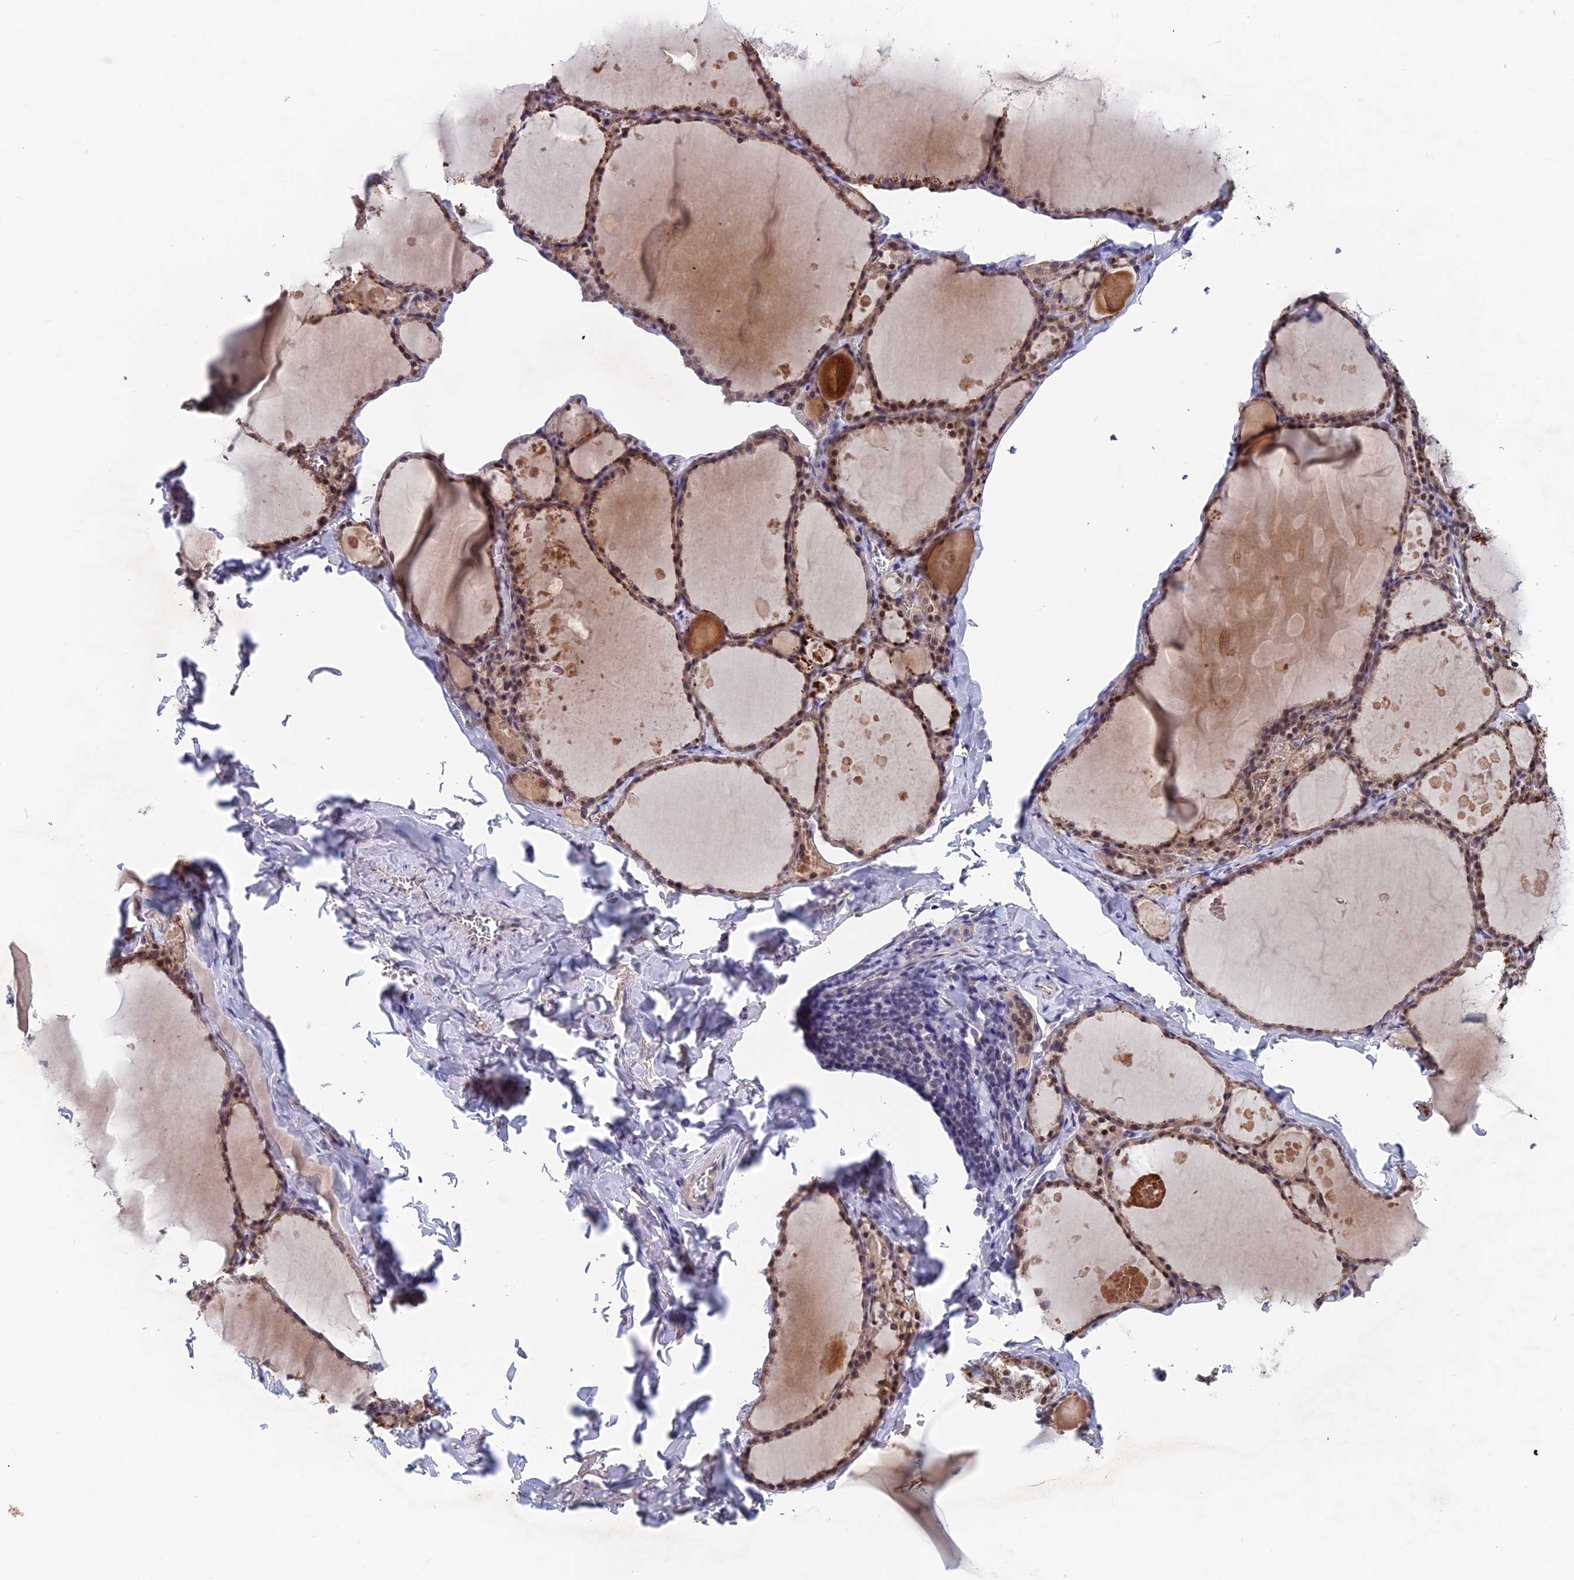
{"staining": {"intensity": "moderate", "quantity": ">75%", "location": "cytoplasmic/membranous,nuclear"}, "tissue": "thyroid gland", "cell_type": "Glandular cells", "image_type": "normal", "snomed": [{"axis": "morphology", "description": "Normal tissue, NOS"}, {"axis": "topography", "description": "Thyroid gland"}], "caption": "Glandular cells demonstrate moderate cytoplasmic/membranous,nuclear positivity in about >75% of cells in benign thyroid gland.", "gene": "FKBPL", "patient": {"sex": "male", "age": 56}}